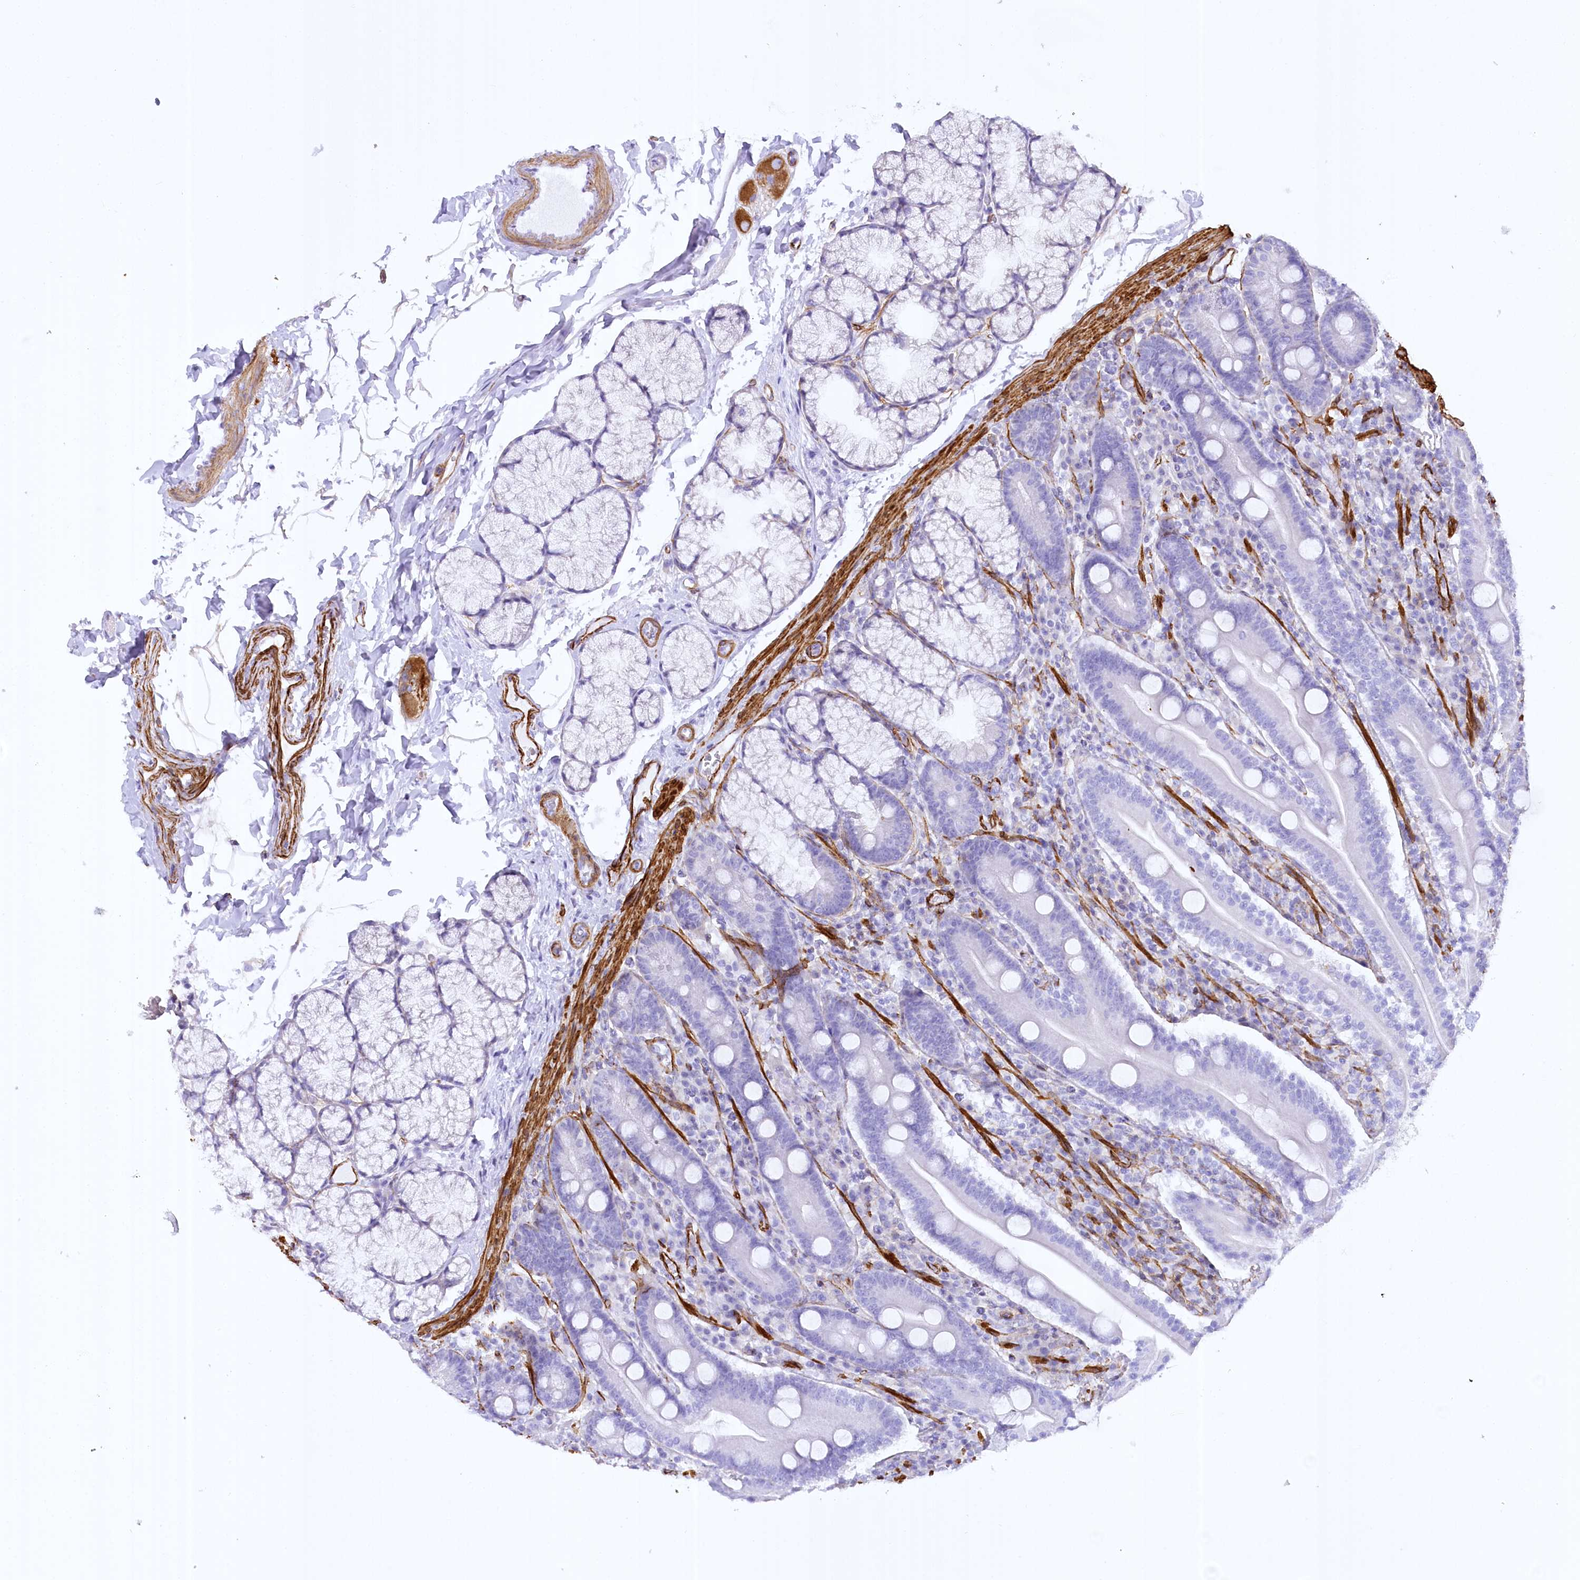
{"staining": {"intensity": "negative", "quantity": "none", "location": "none"}, "tissue": "duodenum", "cell_type": "Glandular cells", "image_type": "normal", "snomed": [{"axis": "morphology", "description": "Normal tissue, NOS"}, {"axis": "topography", "description": "Duodenum"}], "caption": "A photomicrograph of duodenum stained for a protein reveals no brown staining in glandular cells.", "gene": "SYNPO2", "patient": {"sex": "male", "age": 35}}